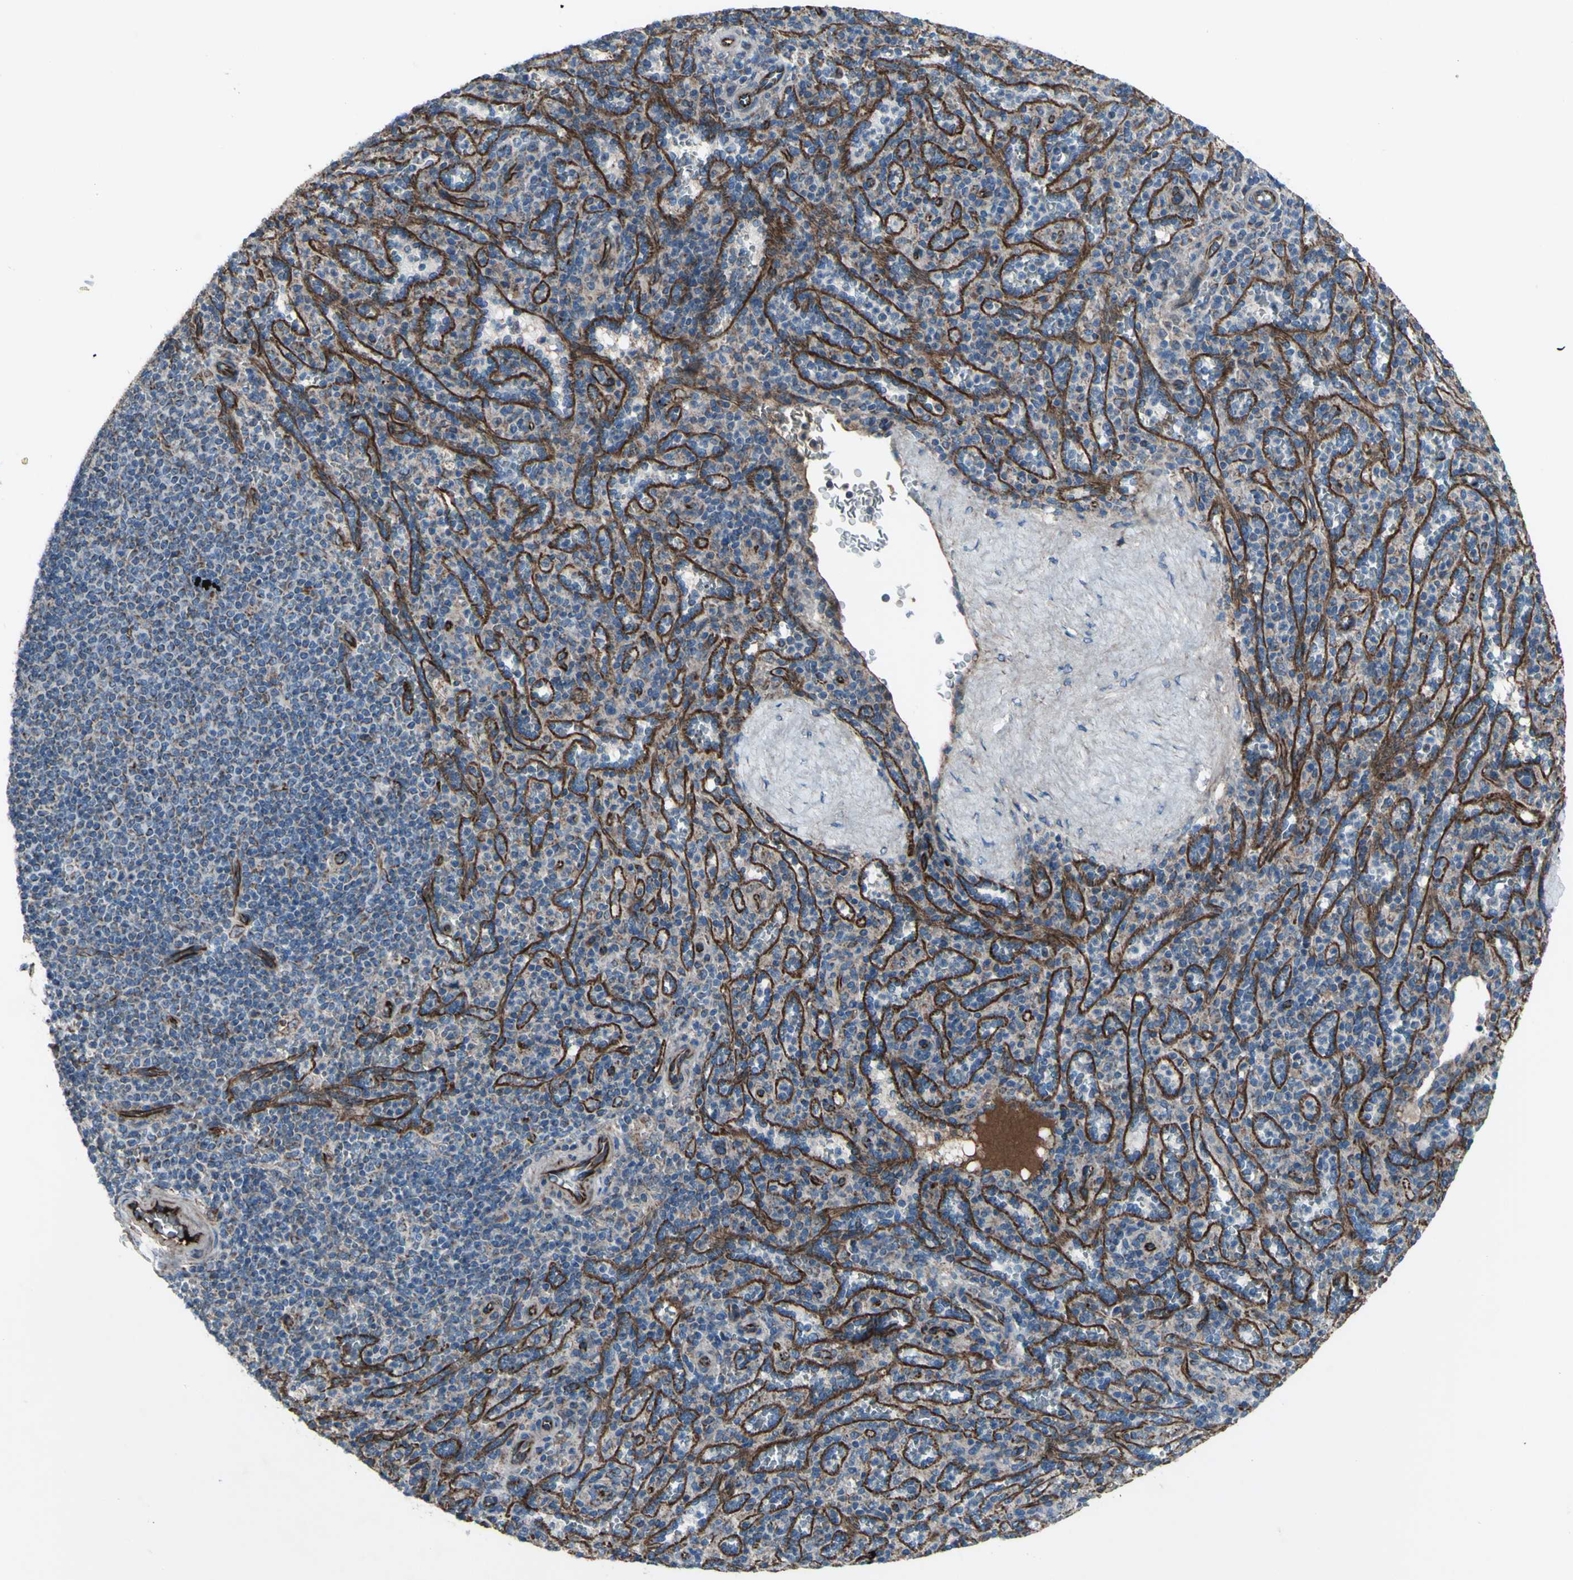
{"staining": {"intensity": "weak", "quantity": "25%-75%", "location": "cytoplasmic/membranous"}, "tissue": "spleen", "cell_type": "Cells in red pulp", "image_type": "normal", "snomed": [{"axis": "morphology", "description": "Normal tissue, NOS"}, {"axis": "topography", "description": "Spleen"}], "caption": "IHC micrograph of unremarkable human spleen stained for a protein (brown), which shows low levels of weak cytoplasmic/membranous staining in approximately 25%-75% of cells in red pulp.", "gene": "EMC7", "patient": {"sex": "male", "age": 36}}